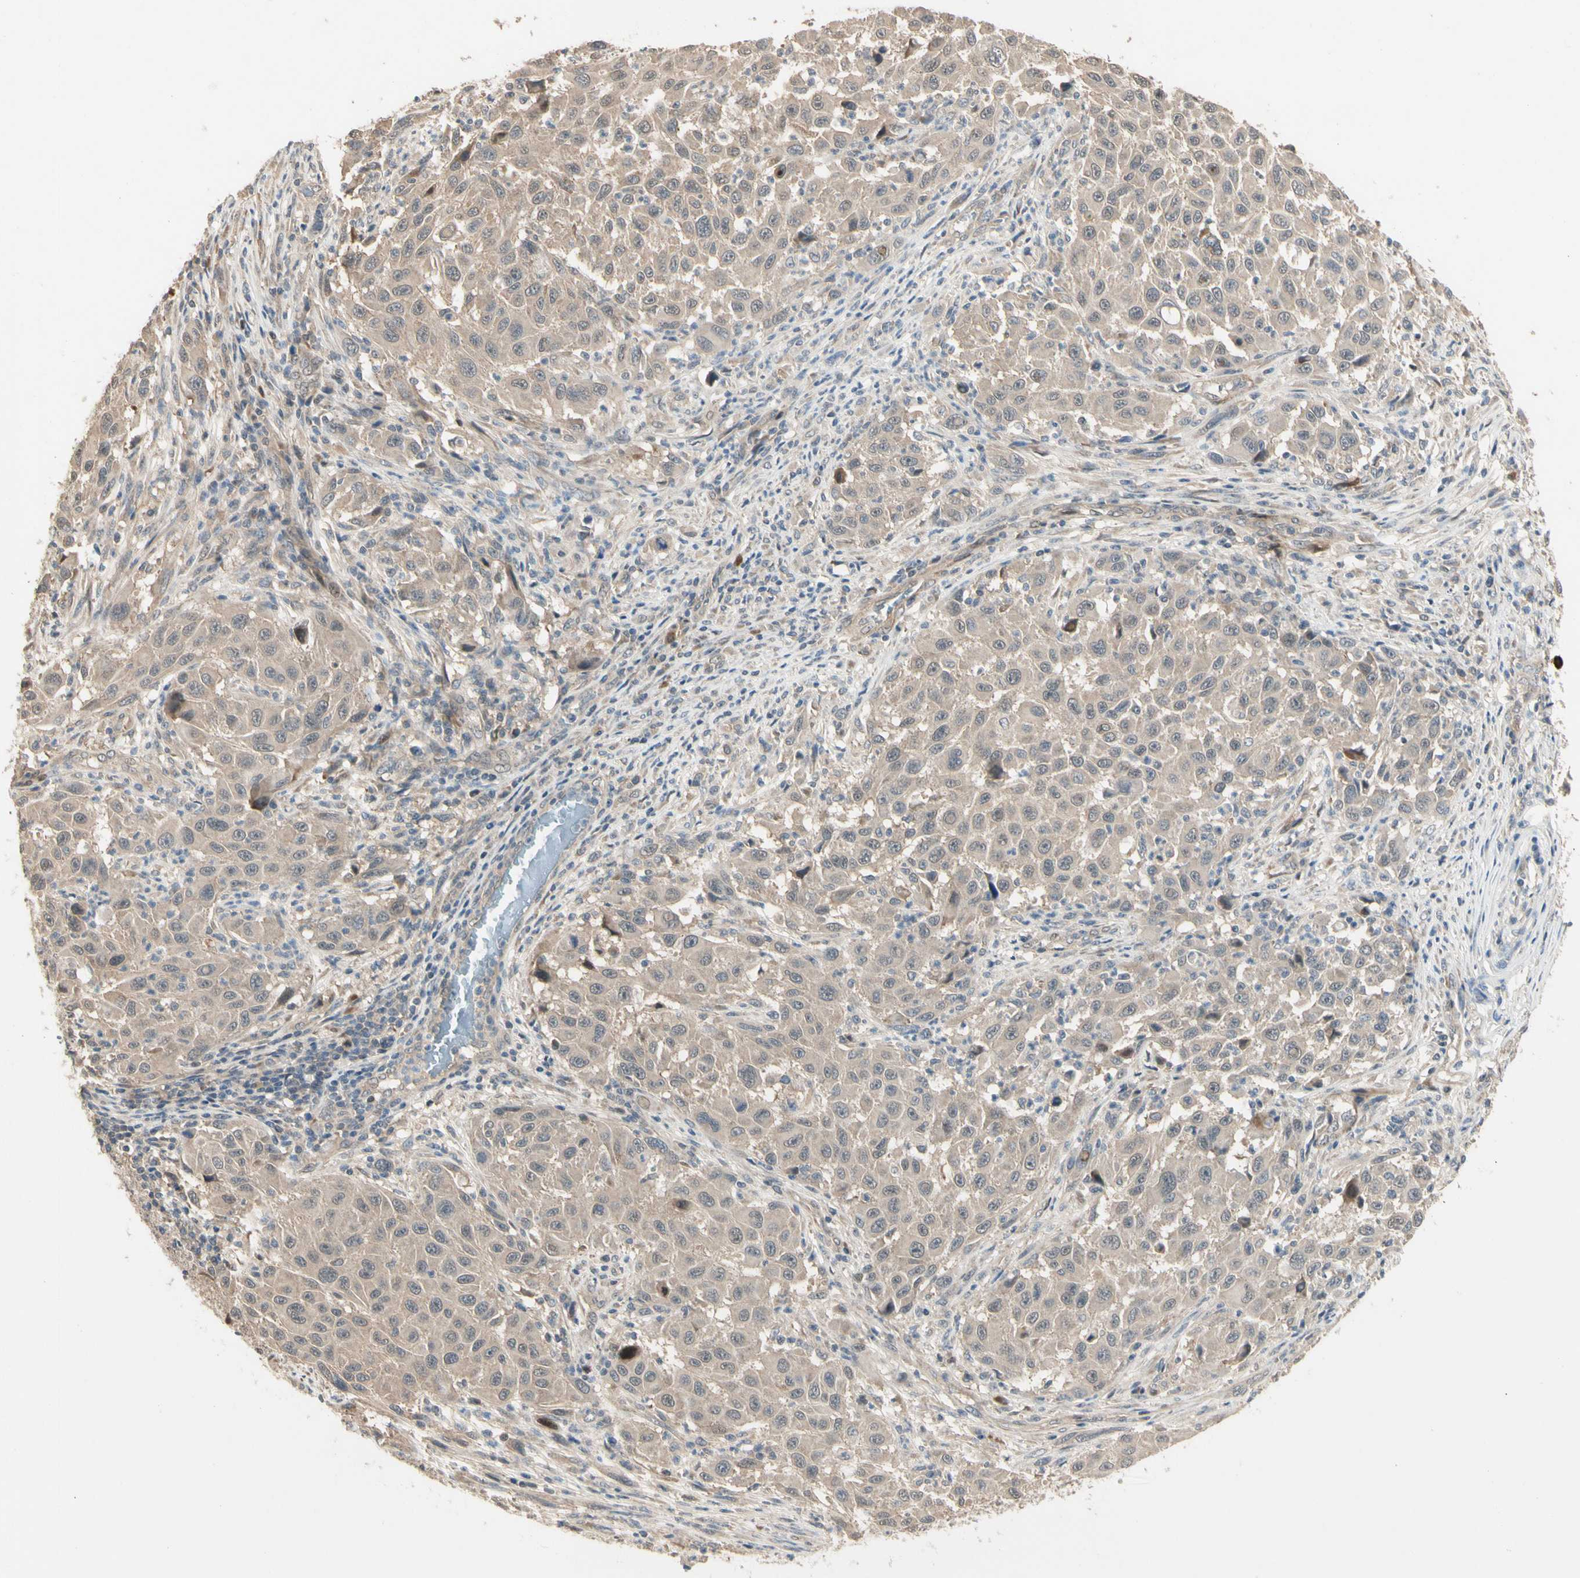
{"staining": {"intensity": "weak", "quantity": ">75%", "location": "cytoplasmic/membranous"}, "tissue": "melanoma", "cell_type": "Tumor cells", "image_type": "cancer", "snomed": [{"axis": "morphology", "description": "Malignant melanoma, Metastatic site"}, {"axis": "topography", "description": "Lymph node"}], "caption": "Weak cytoplasmic/membranous protein expression is present in approximately >75% of tumor cells in melanoma.", "gene": "ATG4C", "patient": {"sex": "male", "age": 61}}